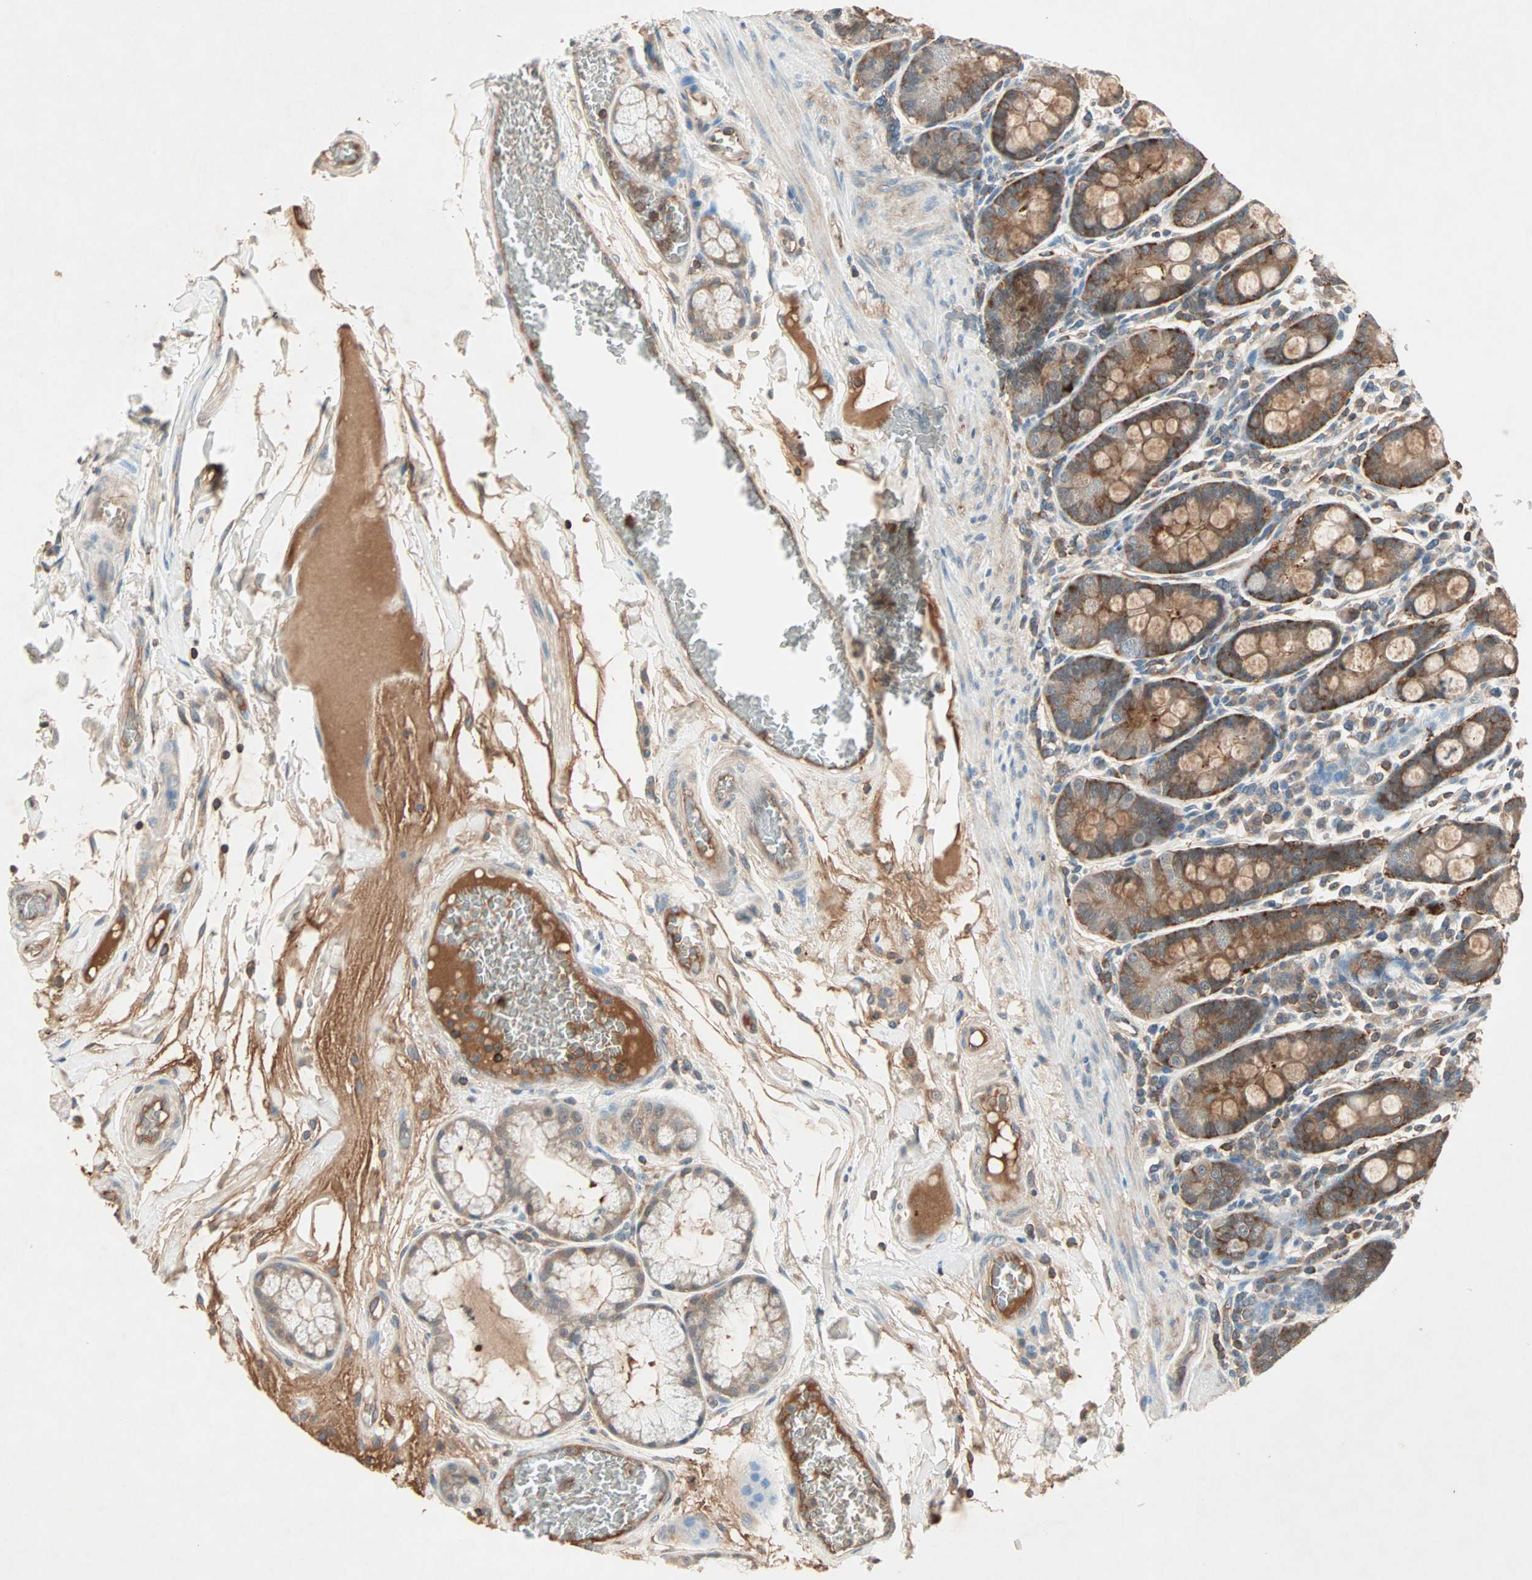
{"staining": {"intensity": "strong", "quantity": ">75%", "location": "cytoplasmic/membranous"}, "tissue": "duodenum", "cell_type": "Glandular cells", "image_type": "normal", "snomed": [{"axis": "morphology", "description": "Normal tissue, NOS"}, {"axis": "topography", "description": "Duodenum"}], "caption": "Human duodenum stained for a protein (brown) exhibits strong cytoplasmic/membranous positive positivity in about >75% of glandular cells.", "gene": "TEC", "patient": {"sex": "male", "age": 50}}